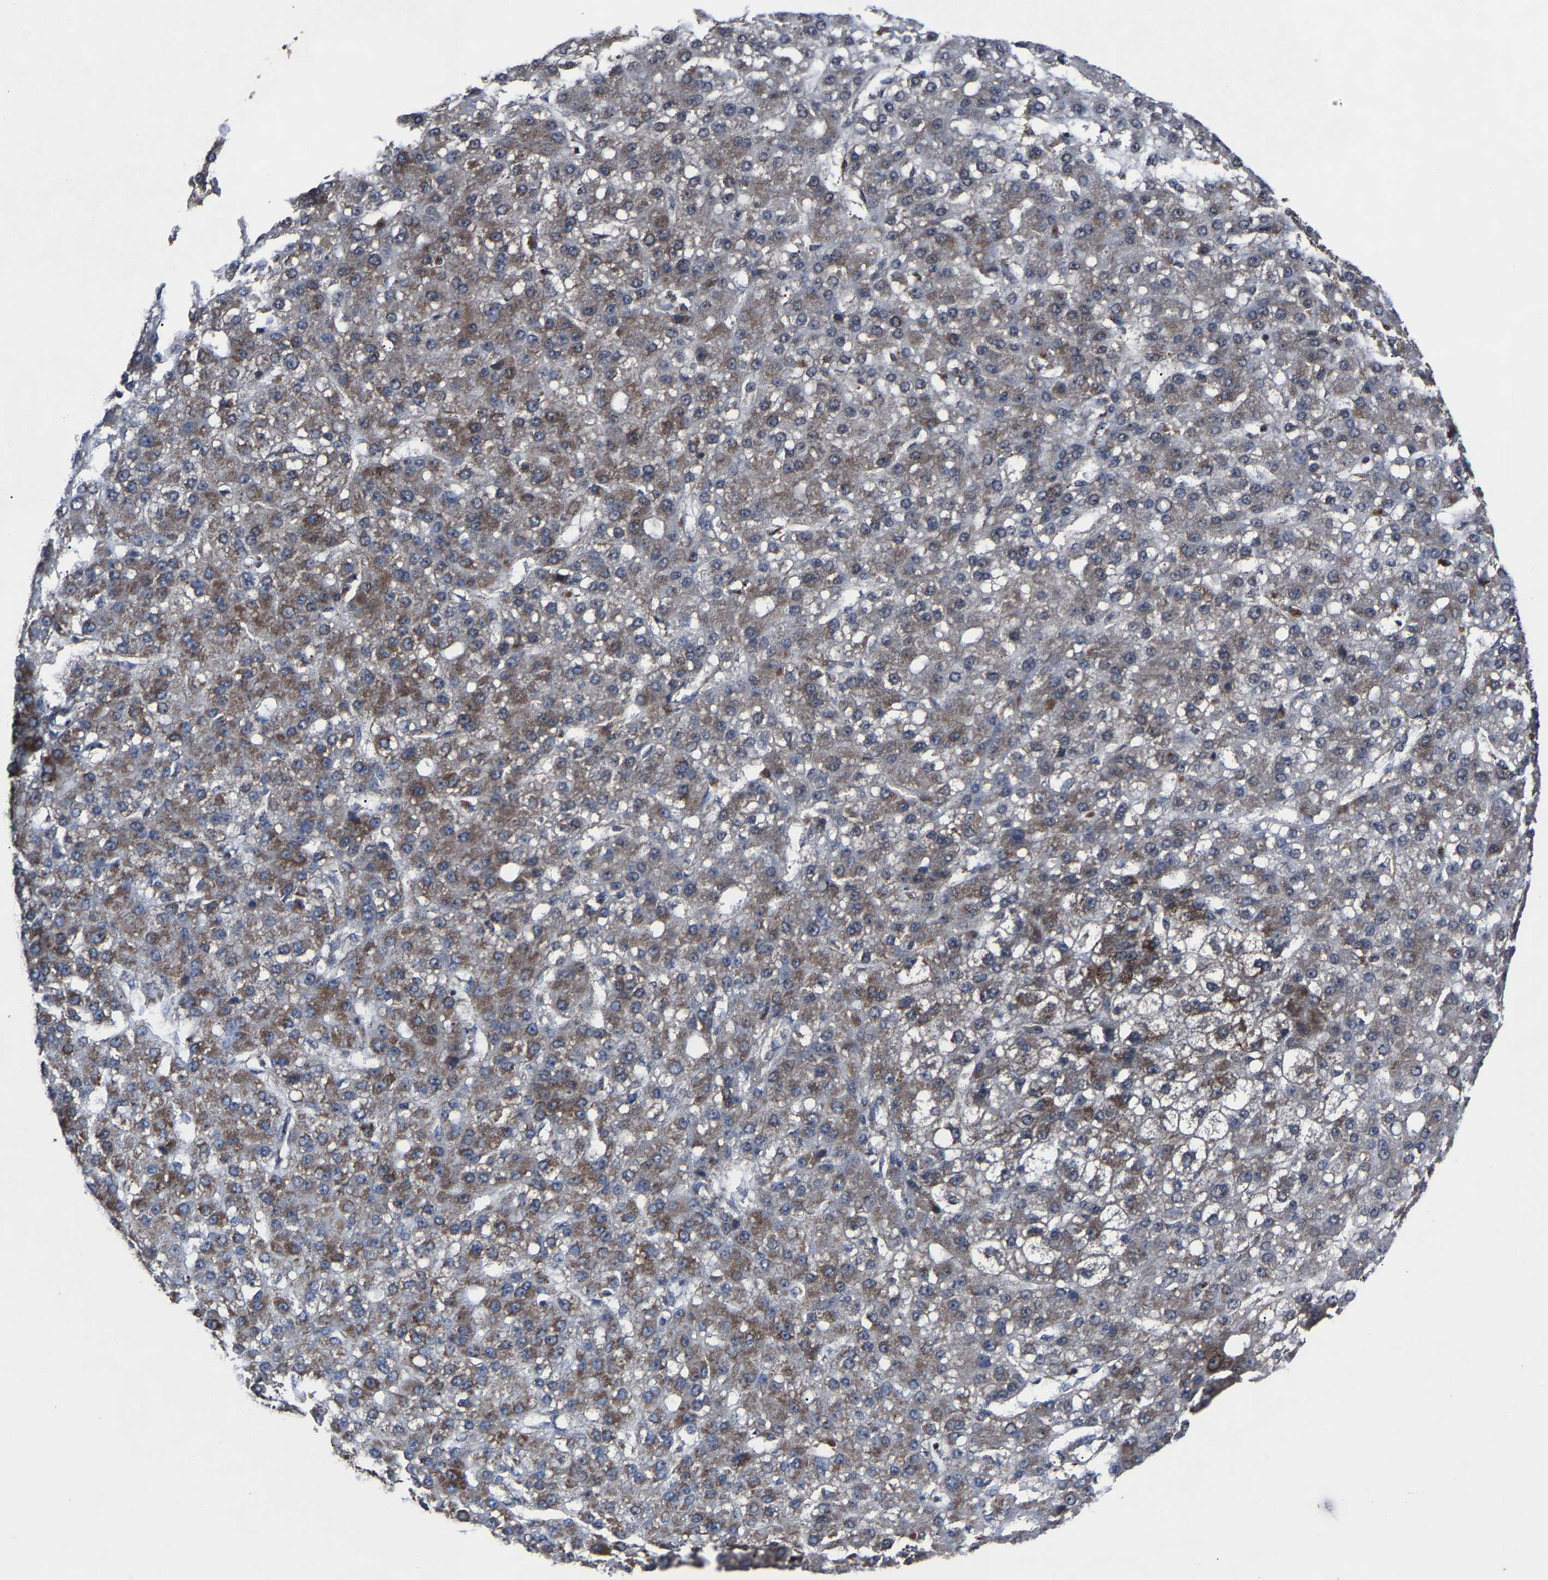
{"staining": {"intensity": "moderate", "quantity": ">75%", "location": "cytoplasmic/membranous"}, "tissue": "liver cancer", "cell_type": "Tumor cells", "image_type": "cancer", "snomed": [{"axis": "morphology", "description": "Carcinoma, Hepatocellular, NOS"}, {"axis": "topography", "description": "Liver"}], "caption": "Tumor cells display medium levels of moderate cytoplasmic/membranous expression in about >75% of cells in human liver hepatocellular carcinoma.", "gene": "NDUFV3", "patient": {"sex": "male", "age": 67}}